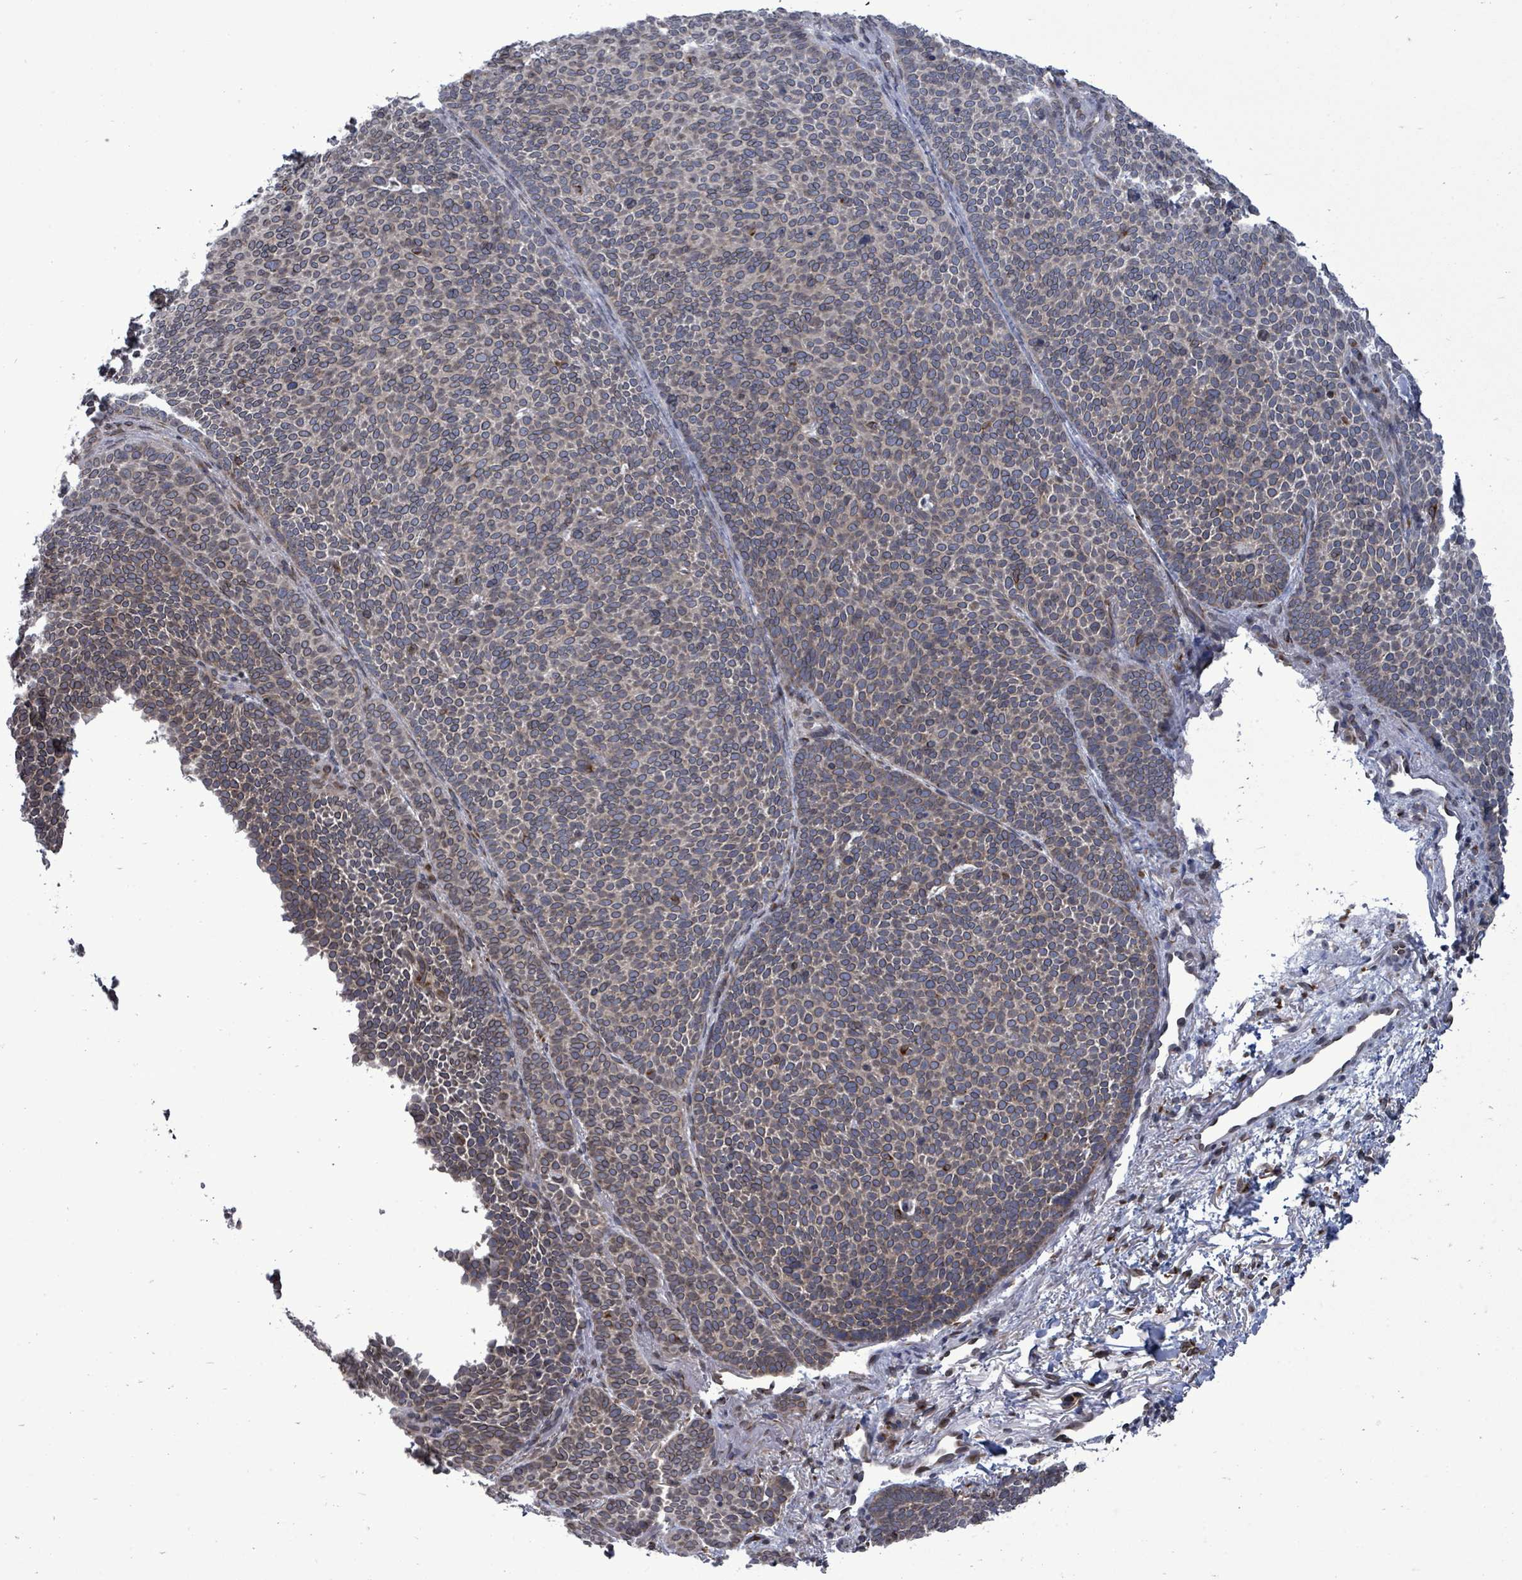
{"staining": {"intensity": "weak", "quantity": "25%-75%", "location": "cytoplasmic/membranous,nuclear"}, "tissue": "skin cancer", "cell_type": "Tumor cells", "image_type": "cancer", "snomed": [{"axis": "morphology", "description": "Basal cell carcinoma"}, {"axis": "topography", "description": "Skin"}], "caption": "Skin cancer (basal cell carcinoma) tissue shows weak cytoplasmic/membranous and nuclear expression in about 25%-75% of tumor cells (DAB (3,3'-diaminobenzidine) = brown stain, brightfield microscopy at high magnification).", "gene": "ARFGAP1", "patient": {"sex": "female", "age": 77}}